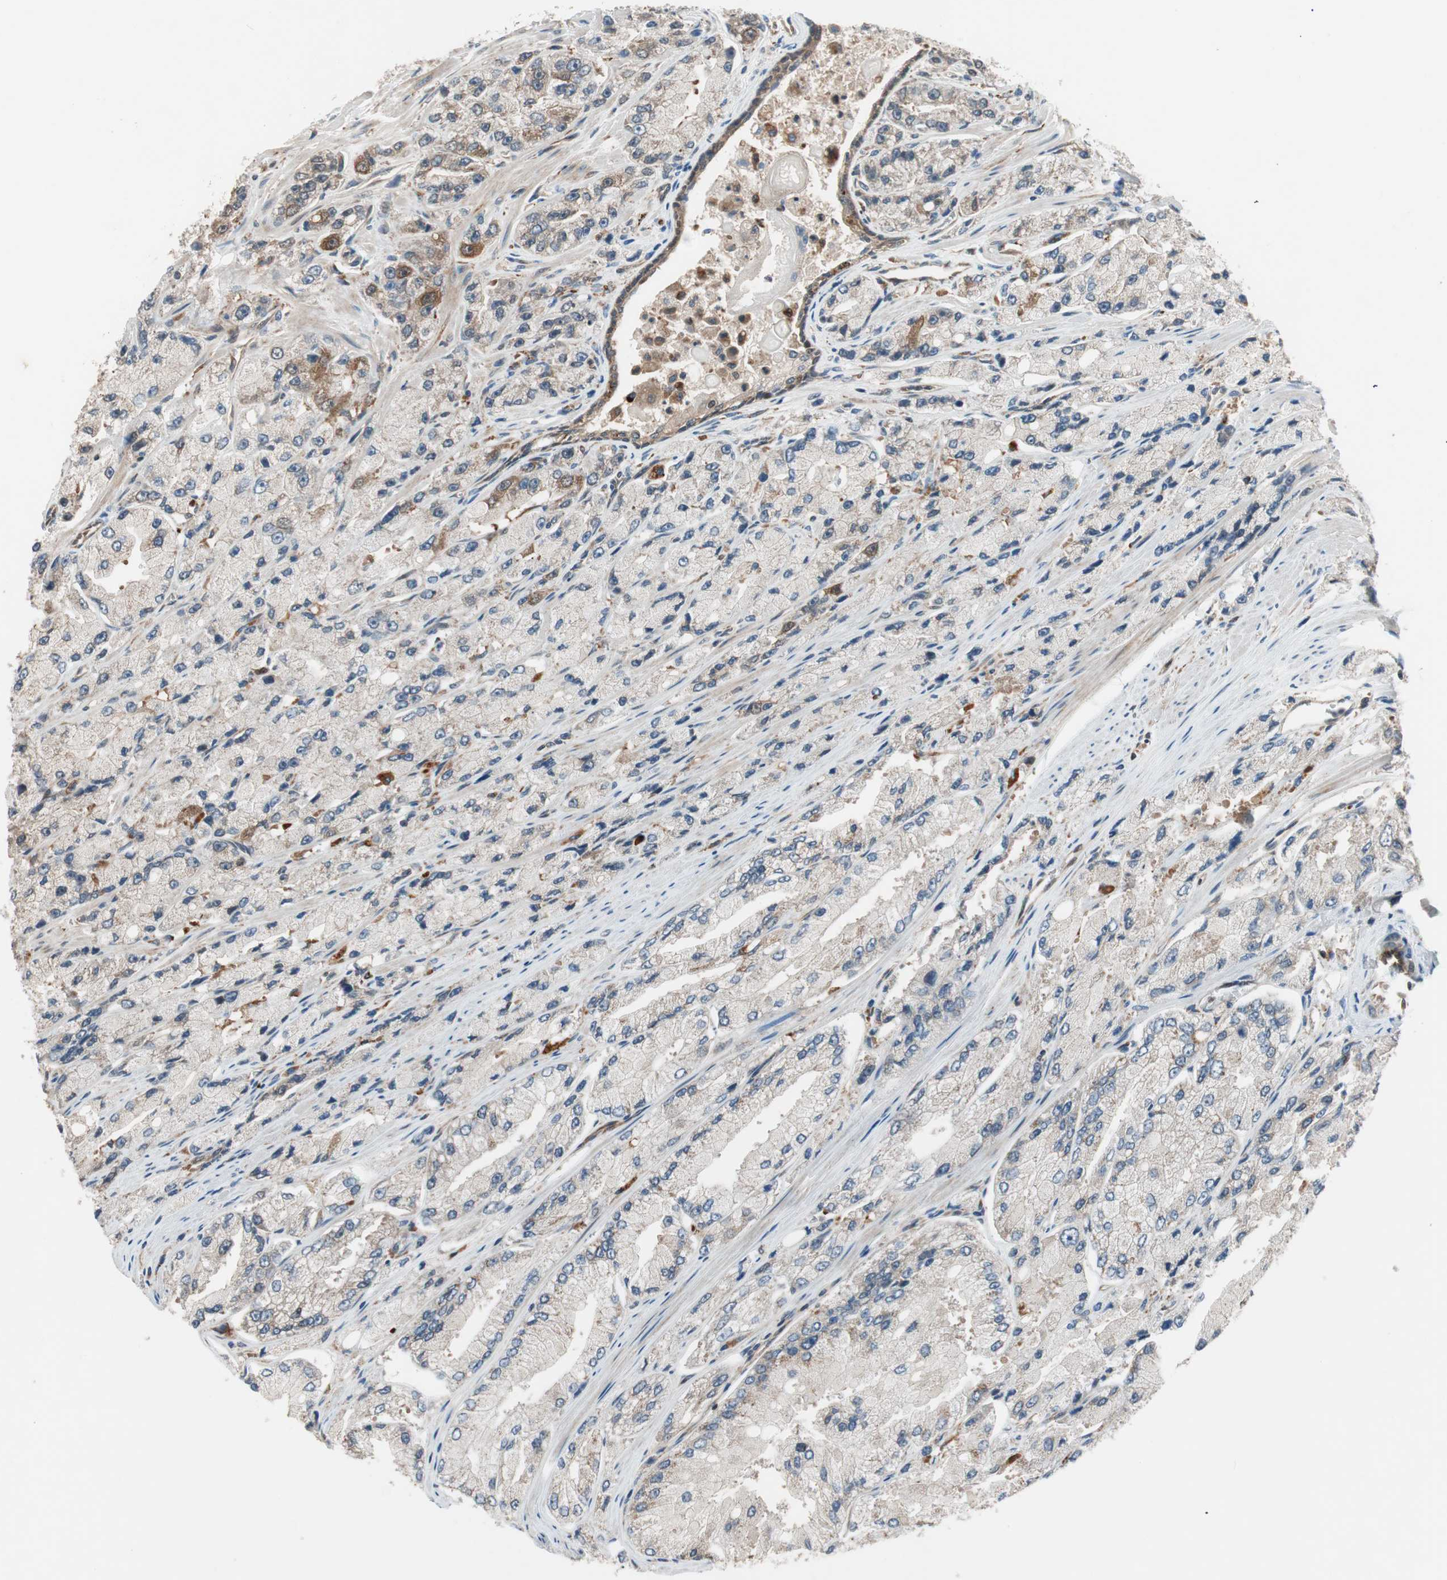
{"staining": {"intensity": "weak", "quantity": "<25%", "location": "cytoplasmic/membranous"}, "tissue": "prostate cancer", "cell_type": "Tumor cells", "image_type": "cancer", "snomed": [{"axis": "morphology", "description": "Adenocarcinoma, High grade"}, {"axis": "topography", "description": "Prostate"}], "caption": "An IHC histopathology image of prostate cancer (high-grade adenocarcinoma) is shown. There is no staining in tumor cells of prostate cancer (high-grade adenocarcinoma).", "gene": "PIK3R3", "patient": {"sex": "male", "age": 58}}